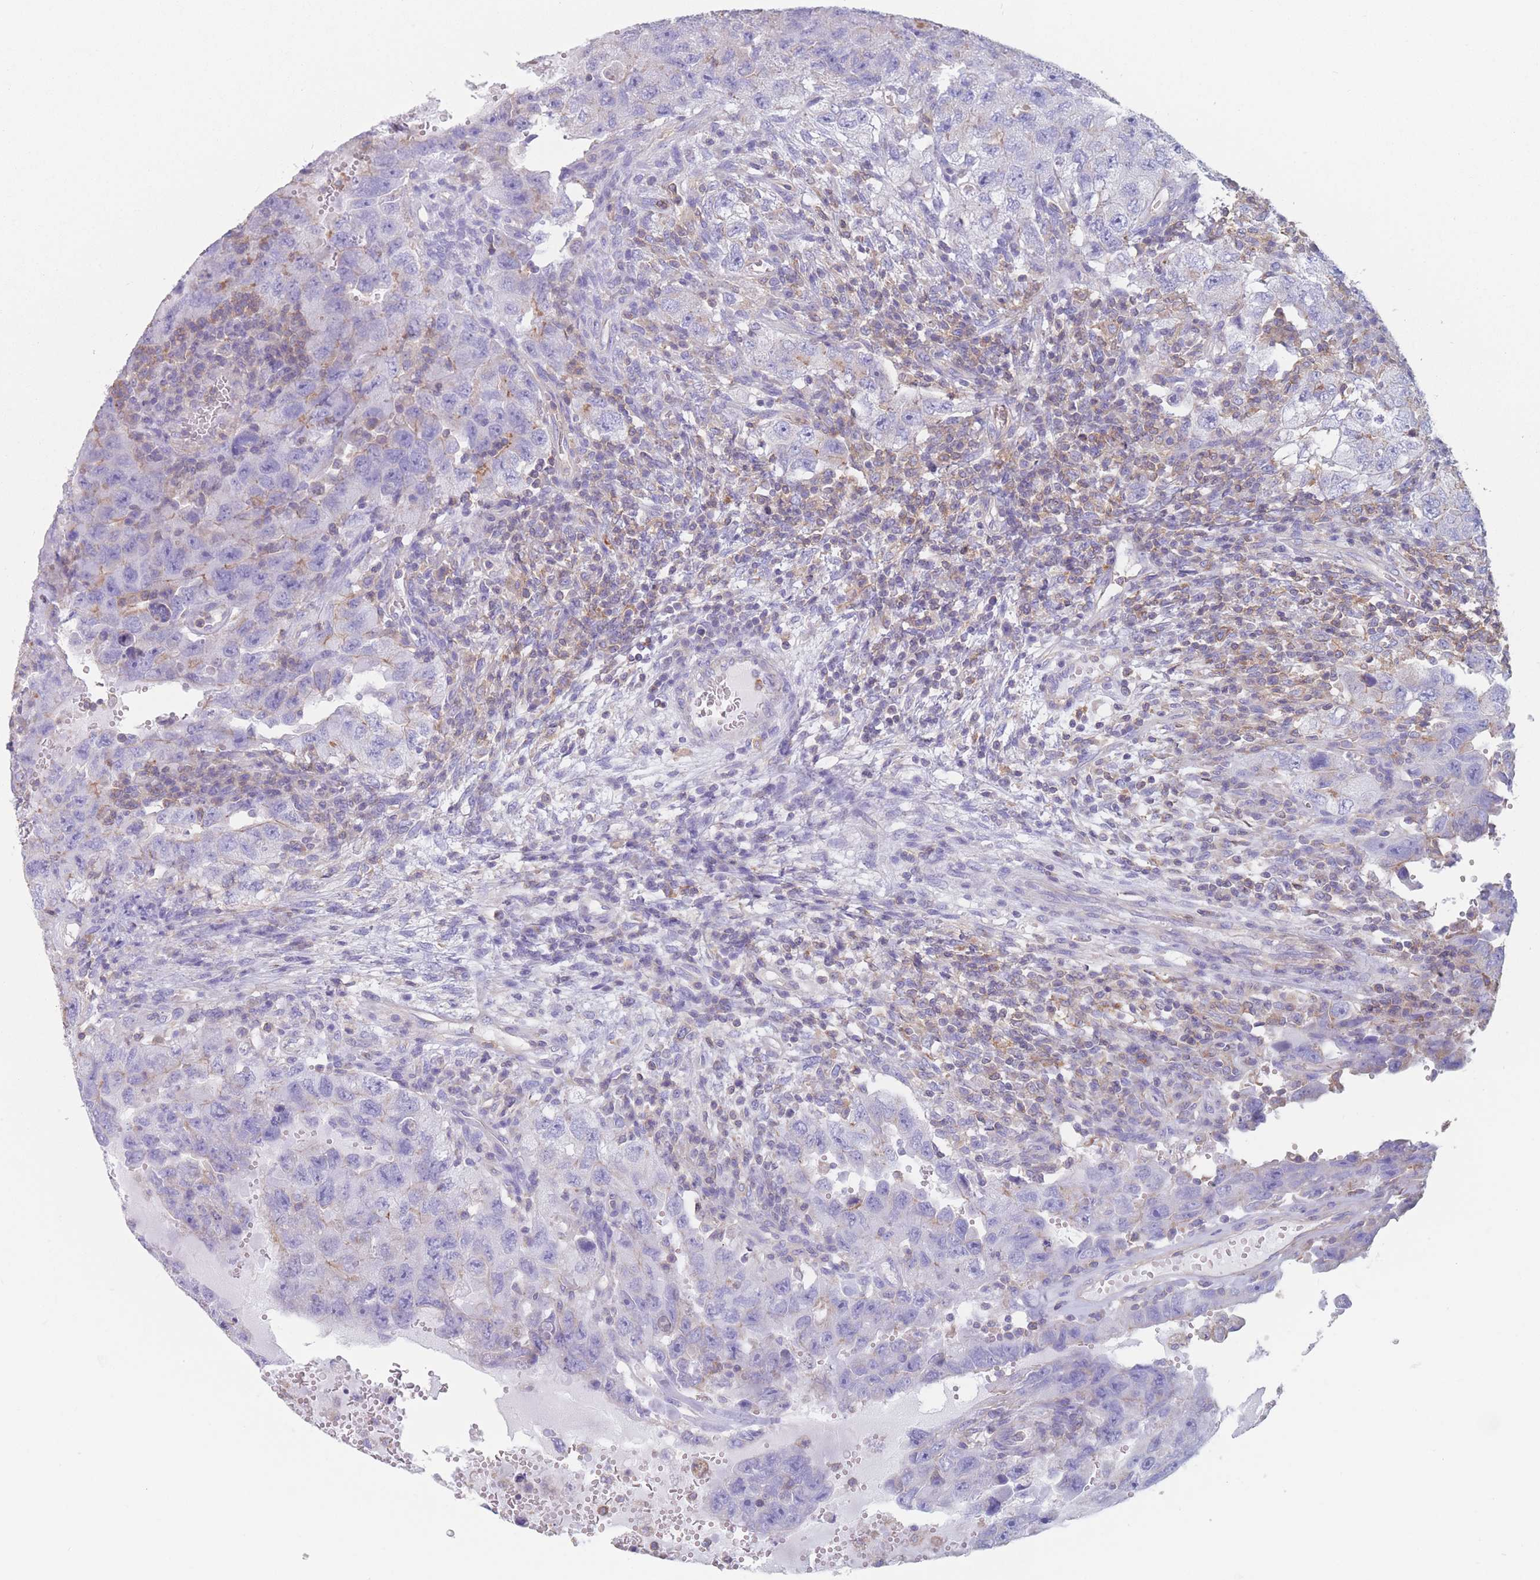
{"staining": {"intensity": "negative", "quantity": "none", "location": "none"}, "tissue": "testis cancer", "cell_type": "Tumor cells", "image_type": "cancer", "snomed": [{"axis": "morphology", "description": "Carcinoma, Embryonal, NOS"}, {"axis": "topography", "description": "Testis"}], "caption": "Tumor cells show no significant protein expression in testis cancer (embryonal carcinoma).", "gene": "ADH1A", "patient": {"sex": "male", "age": 26}}